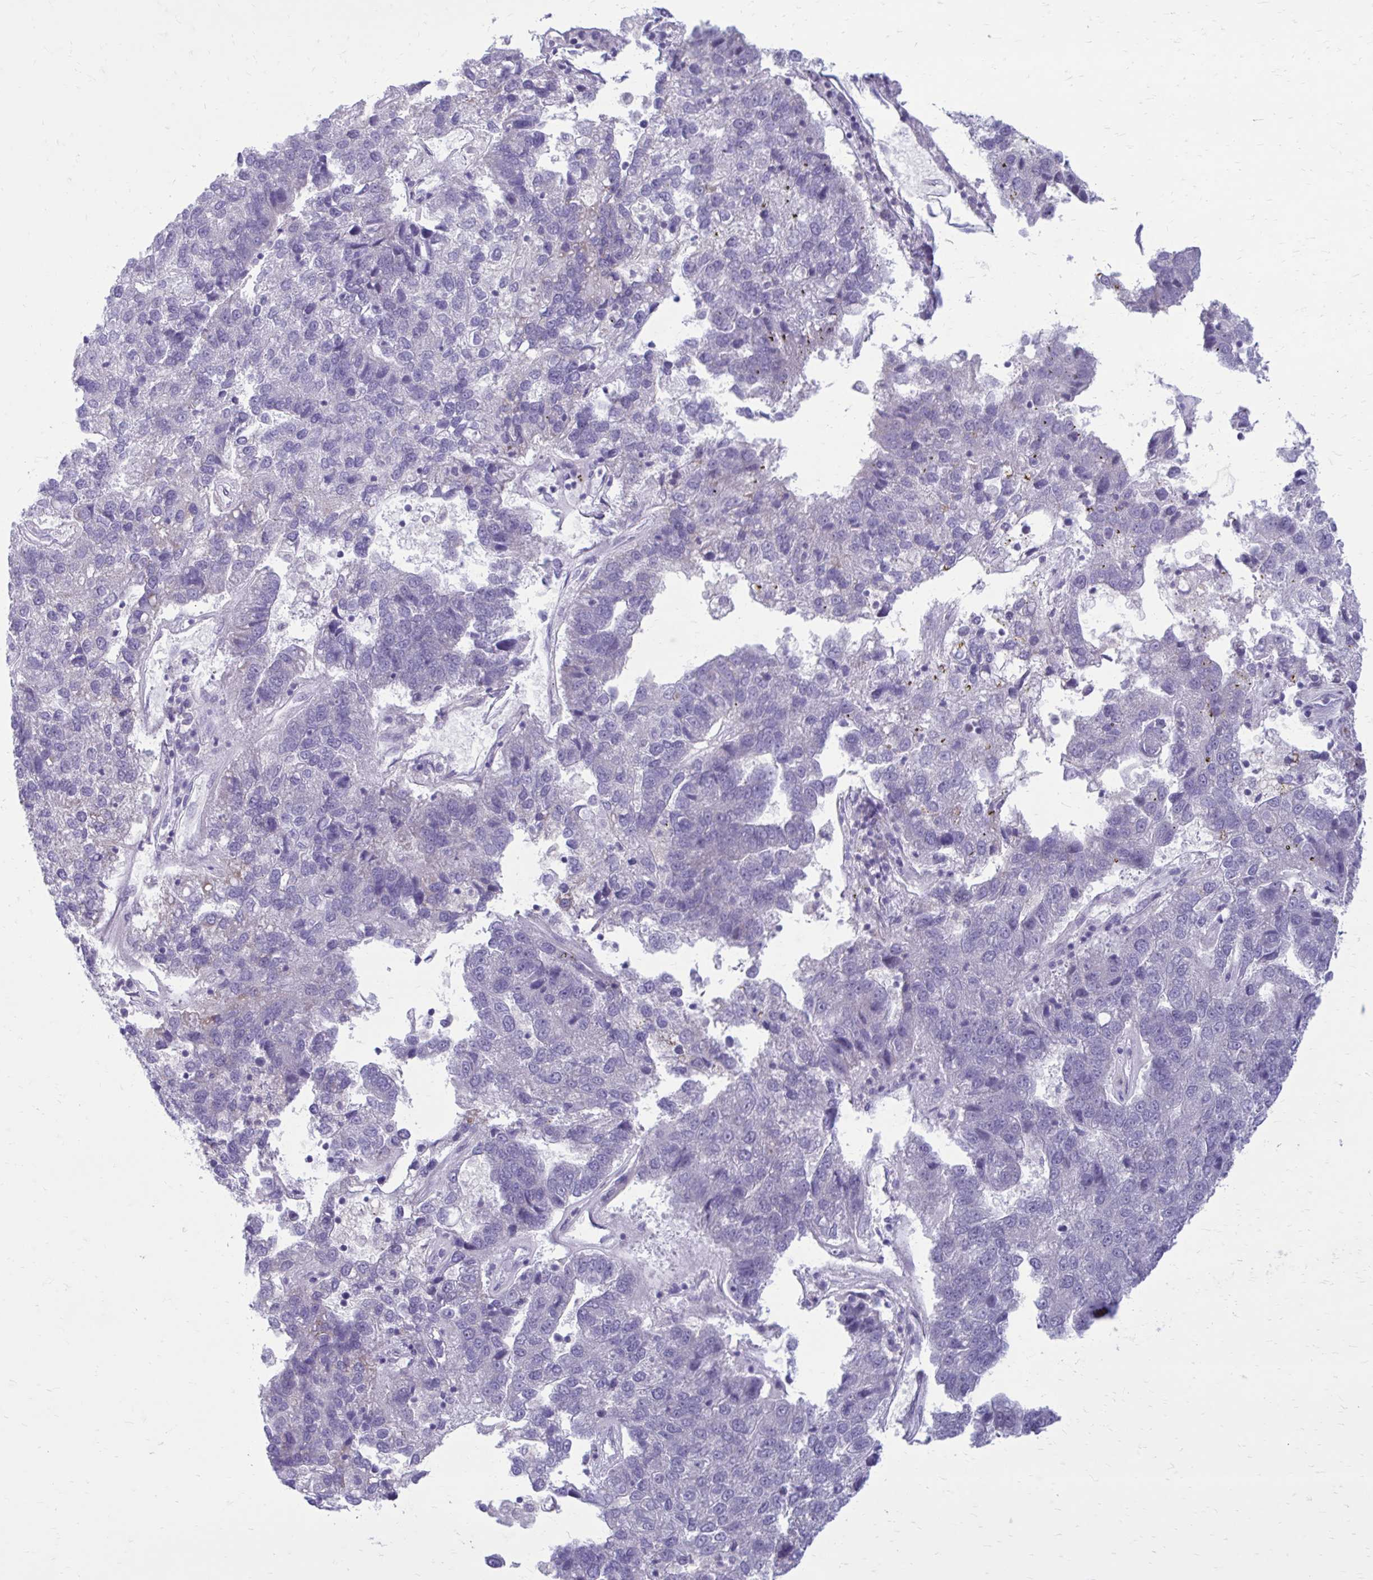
{"staining": {"intensity": "negative", "quantity": "none", "location": "none"}, "tissue": "pancreatic cancer", "cell_type": "Tumor cells", "image_type": "cancer", "snomed": [{"axis": "morphology", "description": "Adenocarcinoma, NOS"}, {"axis": "topography", "description": "Pancreas"}], "caption": "This is an immunohistochemistry (IHC) image of human pancreatic cancer. There is no staining in tumor cells.", "gene": "GIGYF2", "patient": {"sex": "female", "age": 61}}